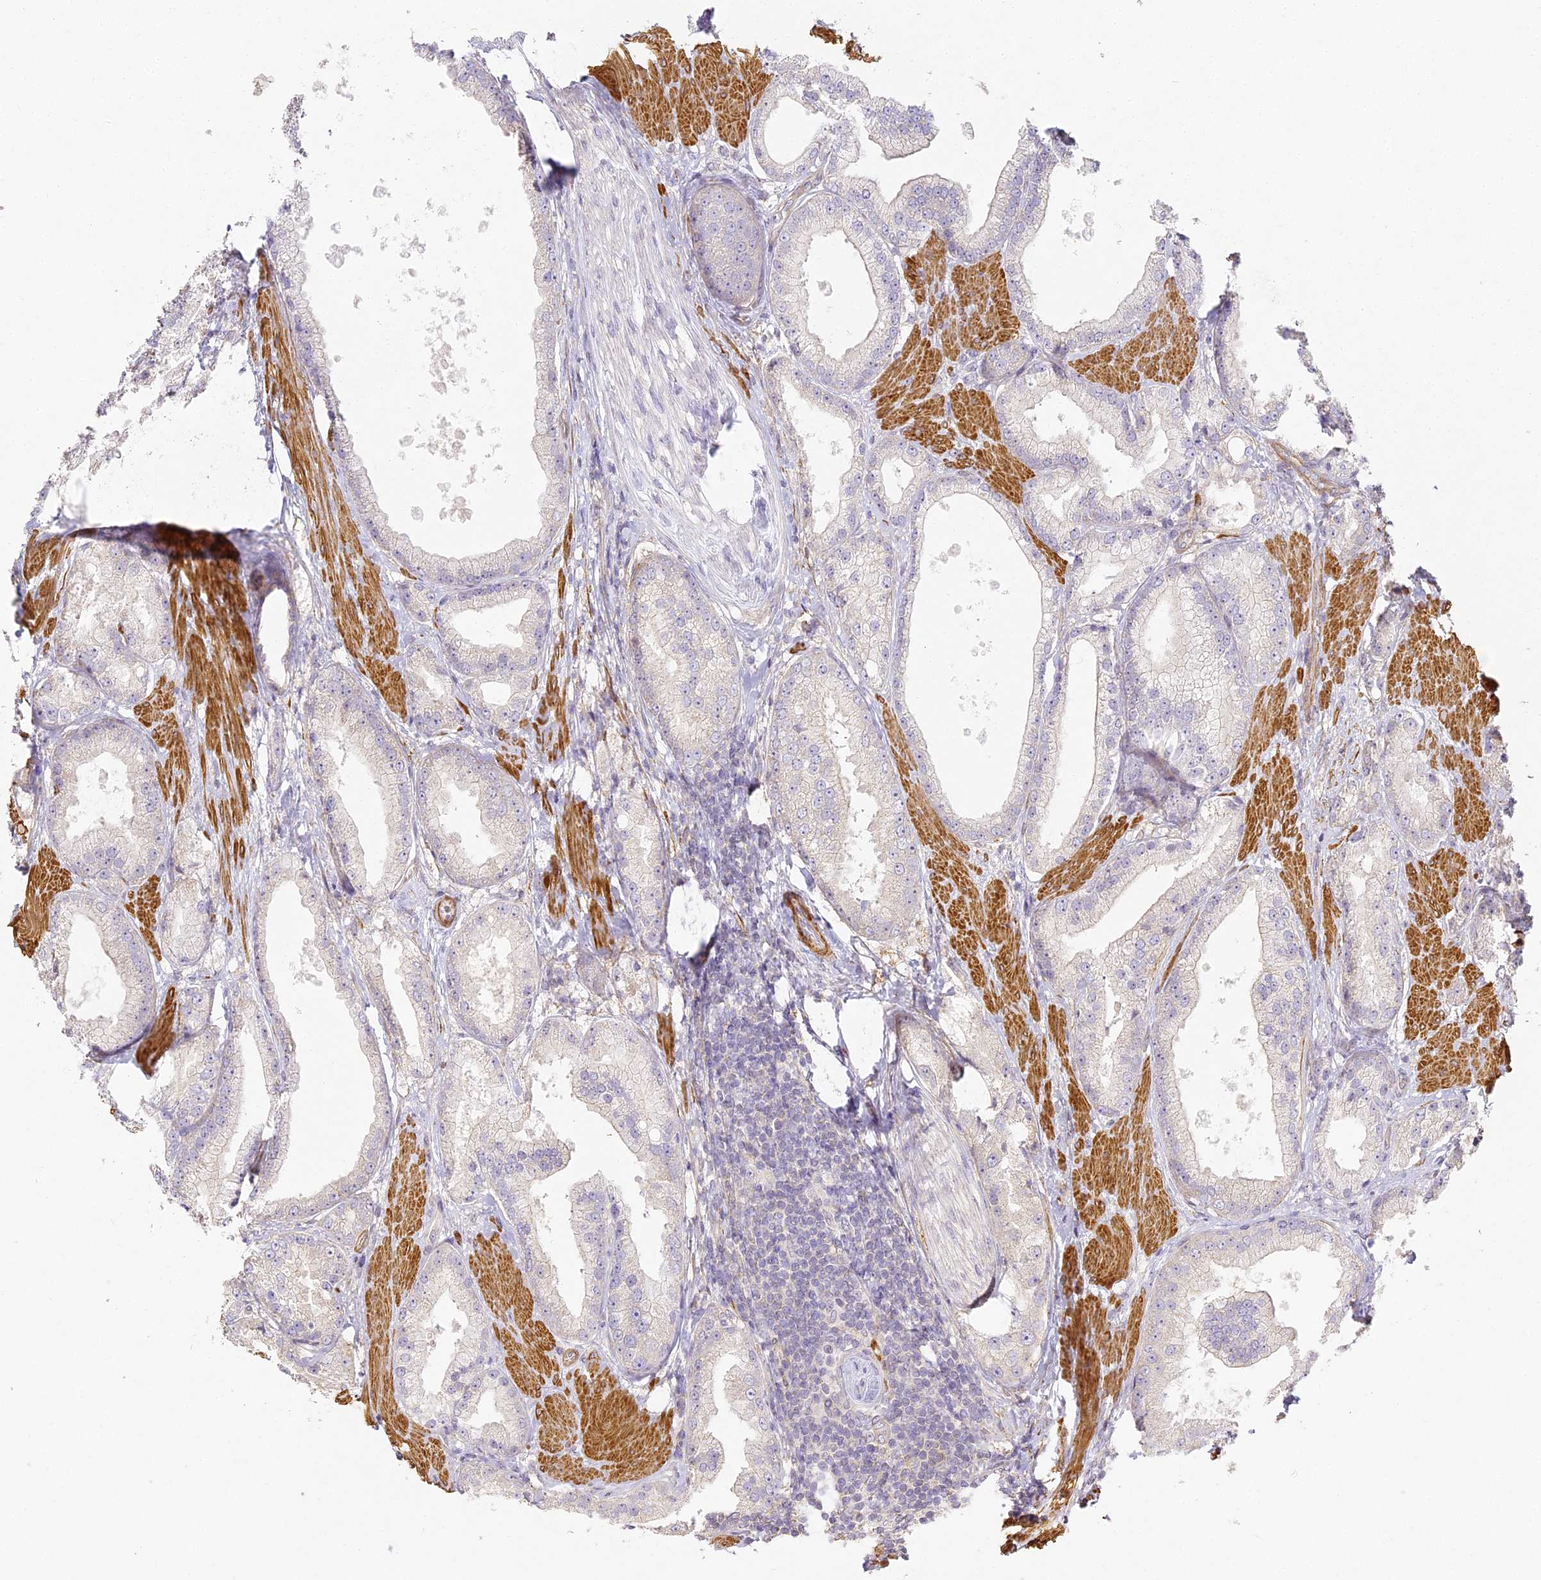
{"staining": {"intensity": "negative", "quantity": "none", "location": "none"}, "tissue": "prostate cancer", "cell_type": "Tumor cells", "image_type": "cancer", "snomed": [{"axis": "morphology", "description": "Adenocarcinoma, Low grade"}, {"axis": "topography", "description": "Prostate"}], "caption": "Immunohistochemistry image of neoplastic tissue: prostate cancer stained with DAB (3,3'-diaminobenzidine) reveals no significant protein staining in tumor cells.", "gene": "MED28", "patient": {"sex": "male", "age": 67}}